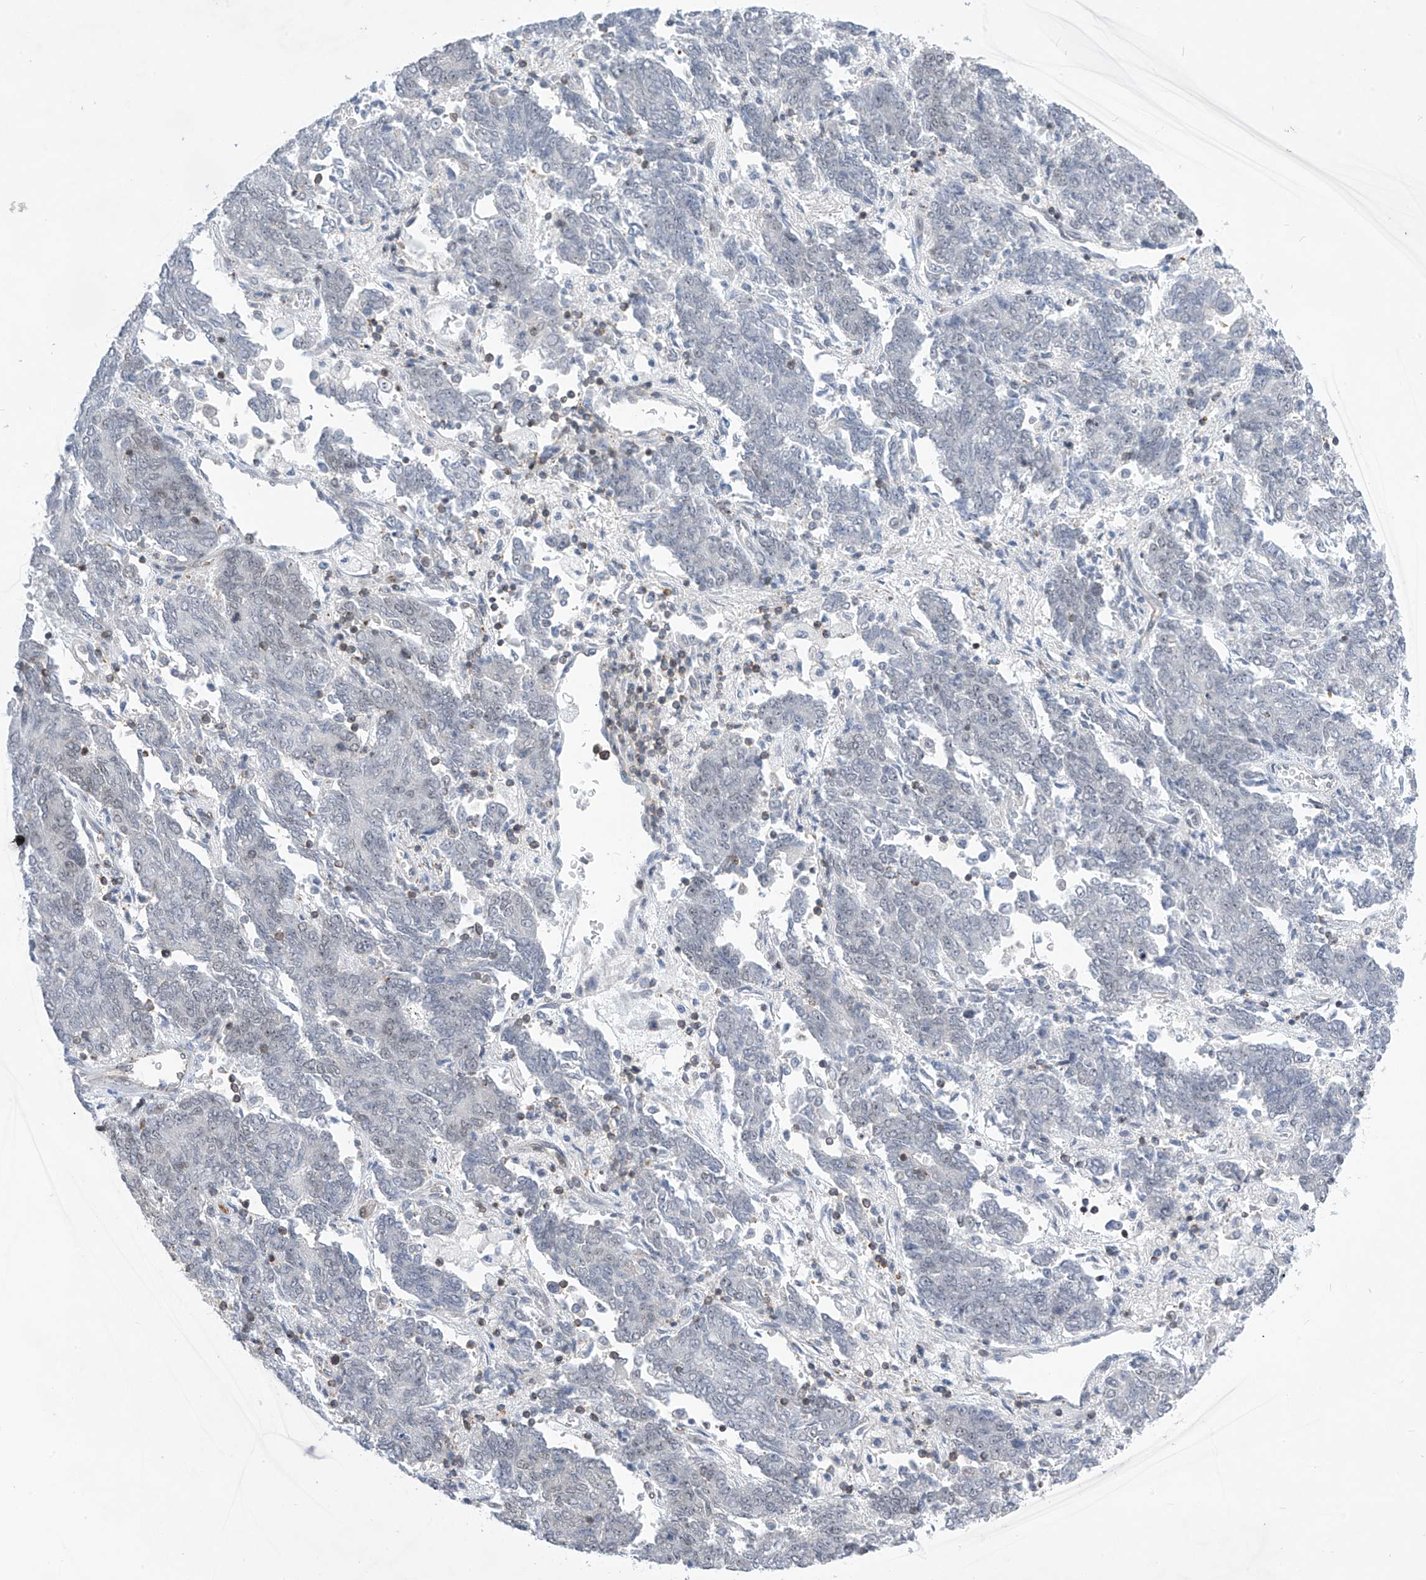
{"staining": {"intensity": "negative", "quantity": "none", "location": "none"}, "tissue": "endometrial cancer", "cell_type": "Tumor cells", "image_type": "cancer", "snomed": [{"axis": "morphology", "description": "Adenocarcinoma, NOS"}, {"axis": "topography", "description": "Endometrium"}], "caption": "A high-resolution photomicrograph shows immunohistochemistry (IHC) staining of endometrial cancer (adenocarcinoma), which displays no significant staining in tumor cells. Nuclei are stained in blue.", "gene": "MSL3", "patient": {"sex": "female", "age": 80}}